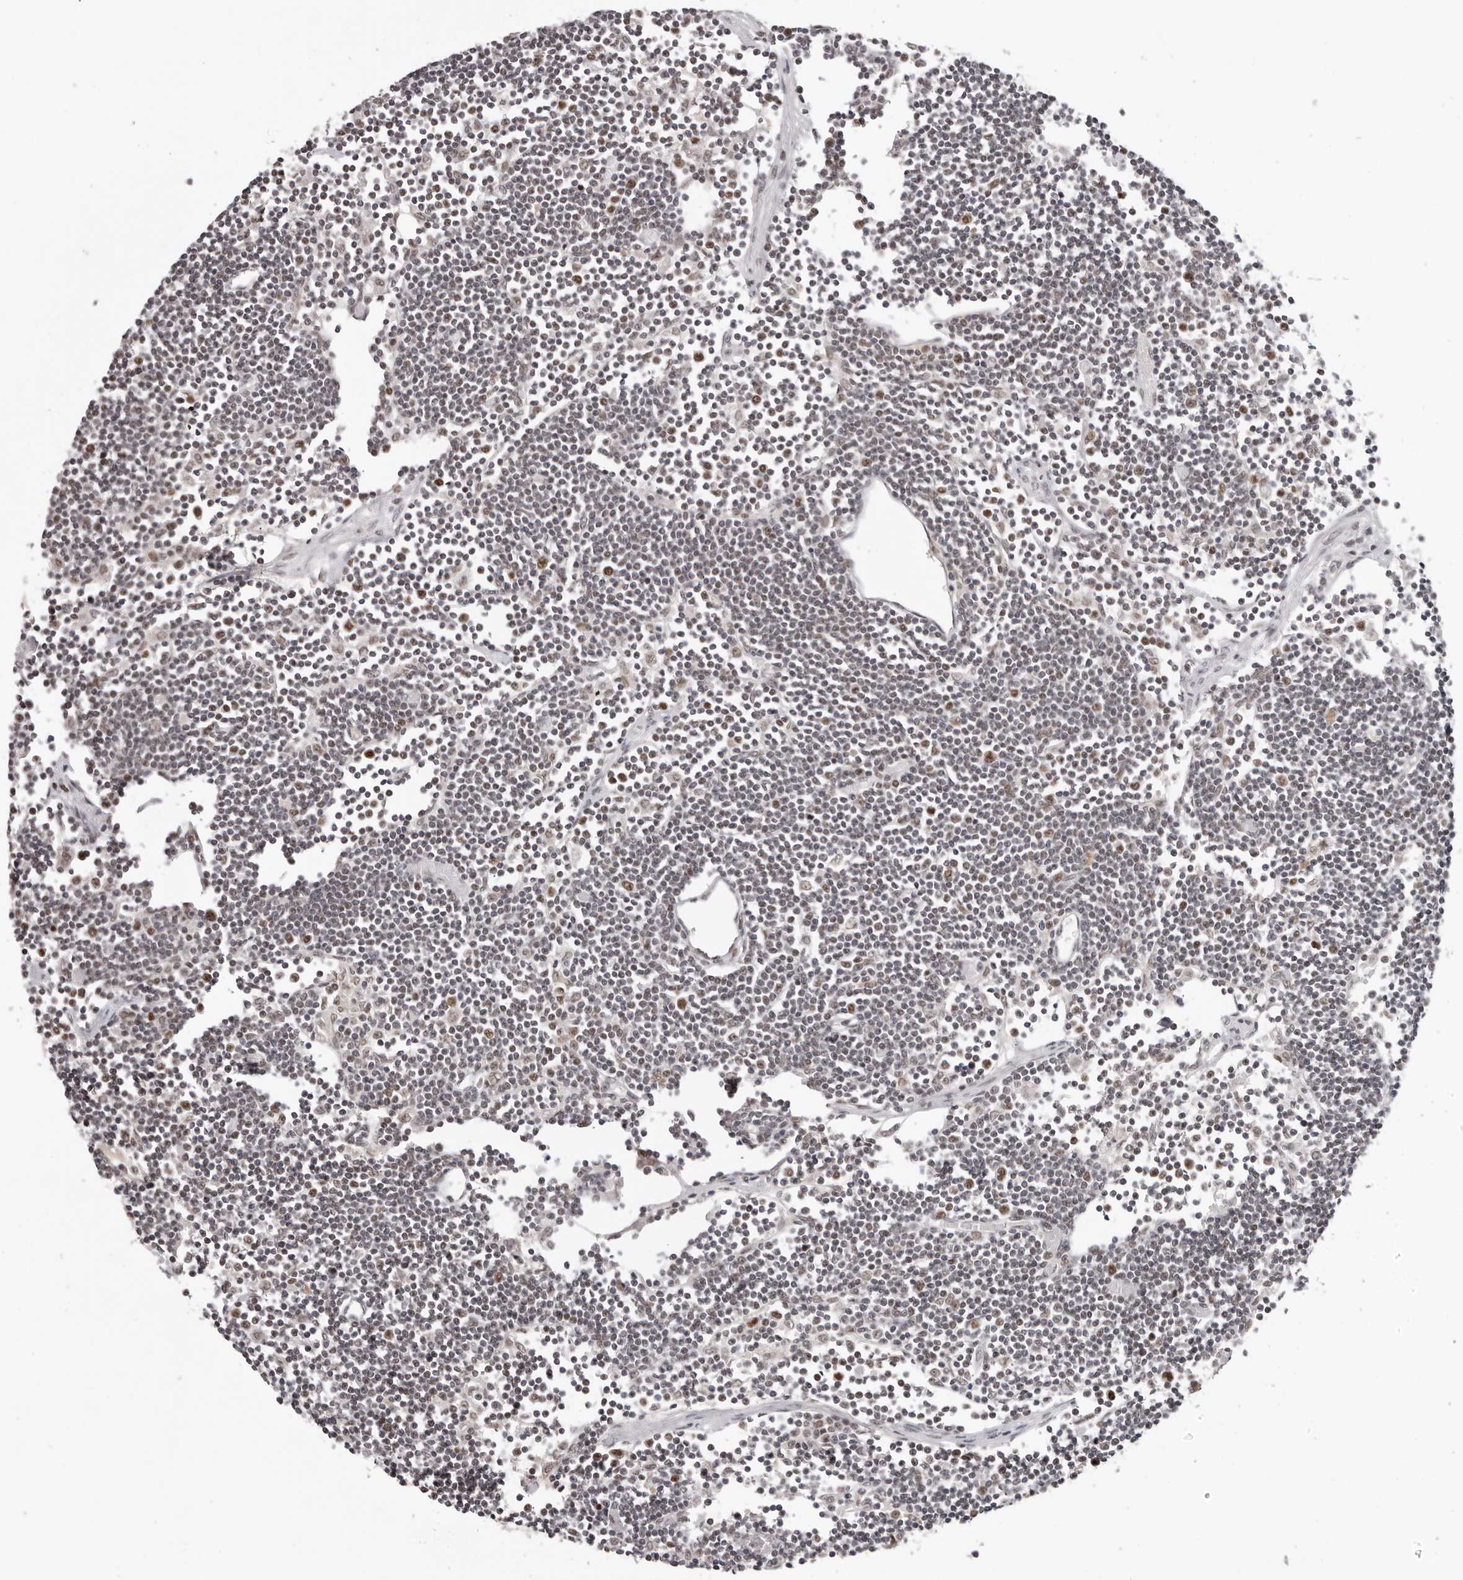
{"staining": {"intensity": "negative", "quantity": "none", "location": "none"}, "tissue": "lymph node", "cell_type": "Germinal center cells", "image_type": "normal", "snomed": [{"axis": "morphology", "description": "Normal tissue, NOS"}, {"axis": "topography", "description": "Lymph node"}], "caption": "Immunohistochemistry (IHC) histopathology image of benign lymph node stained for a protein (brown), which demonstrates no staining in germinal center cells. (Stains: DAB immunohistochemistry with hematoxylin counter stain, Microscopy: brightfield microscopy at high magnification).", "gene": "TBX5", "patient": {"sex": "female", "age": 11}}